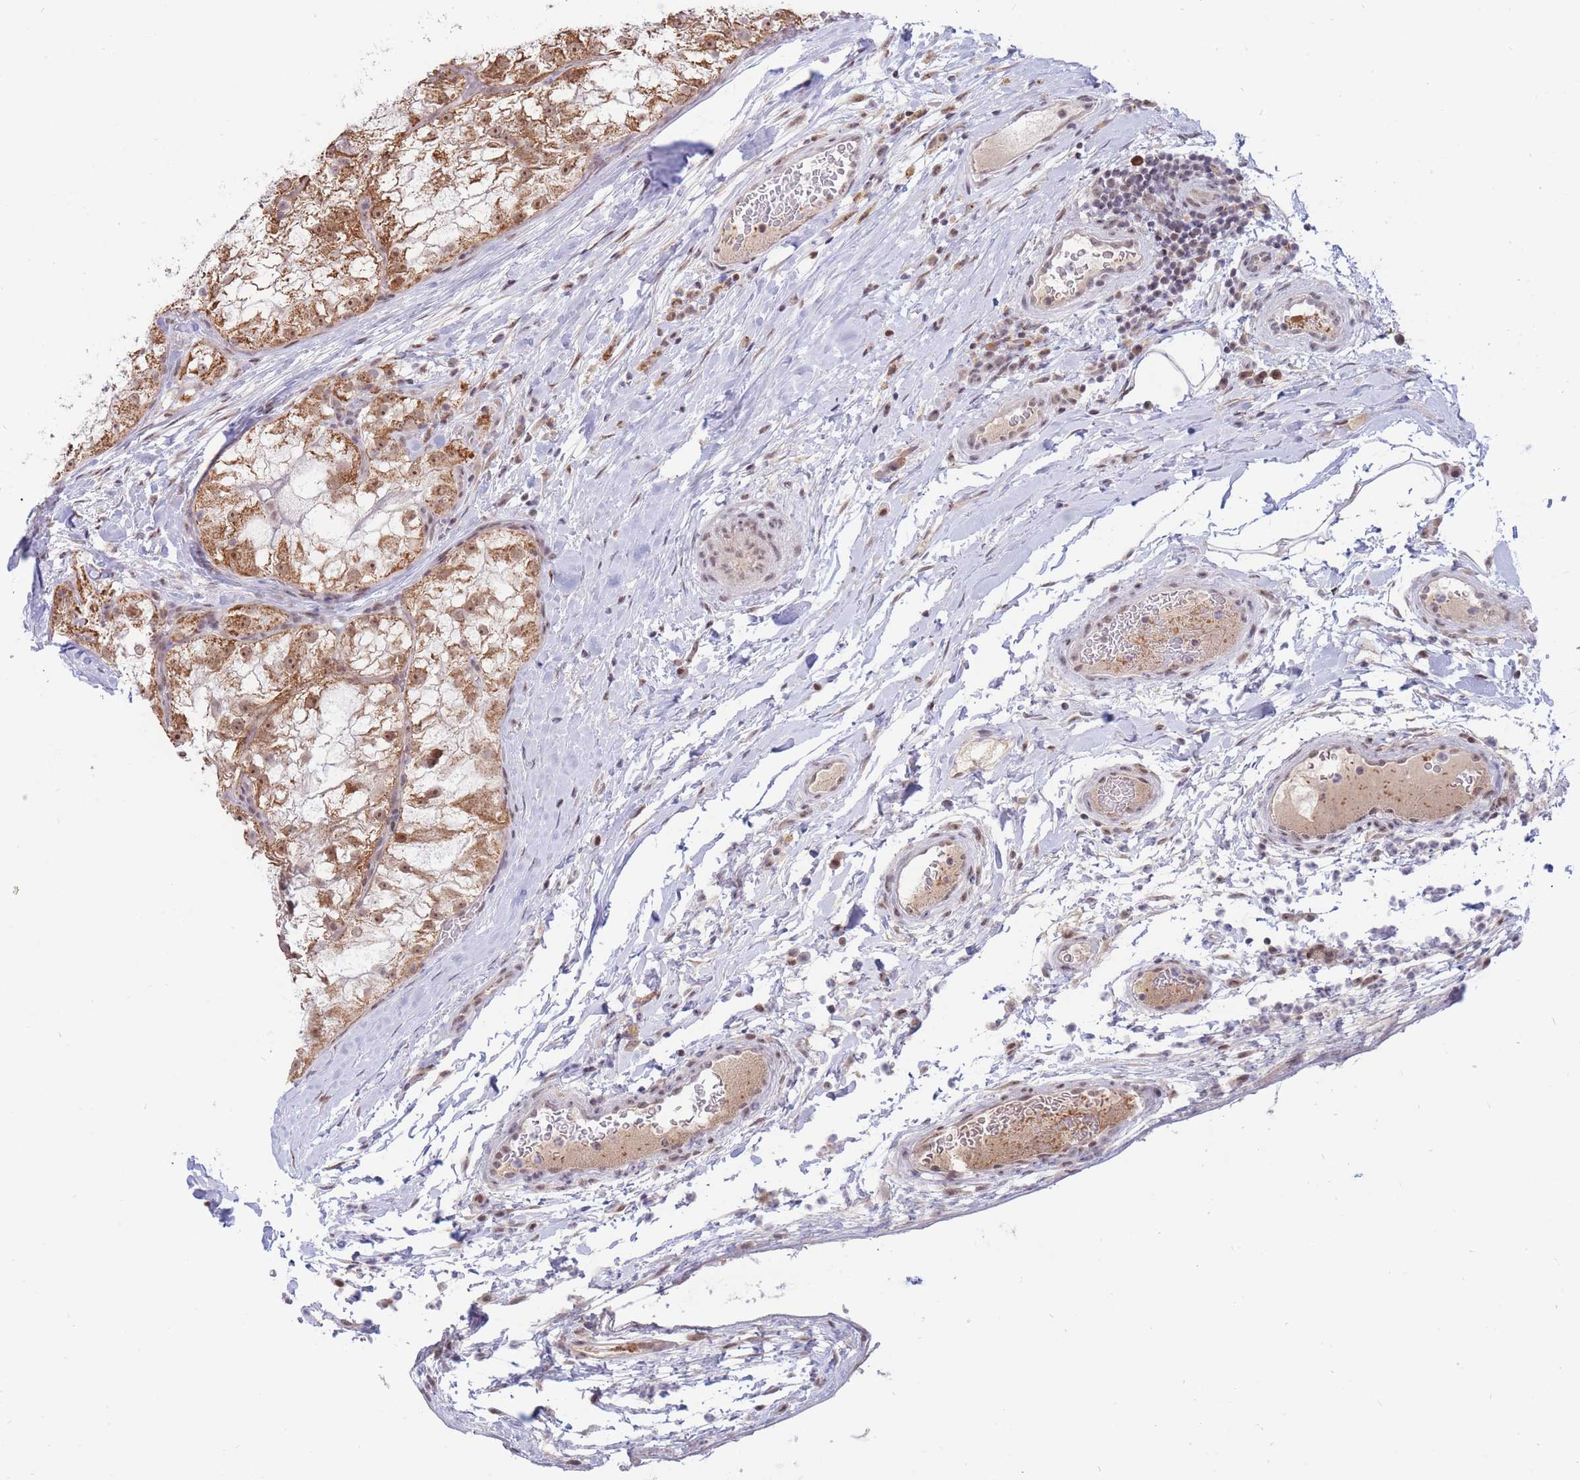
{"staining": {"intensity": "moderate", "quantity": "25%-75%", "location": "cytoplasmic/membranous,nuclear"}, "tissue": "renal cancer", "cell_type": "Tumor cells", "image_type": "cancer", "snomed": [{"axis": "morphology", "description": "Adenocarcinoma, NOS"}, {"axis": "topography", "description": "Kidney"}], "caption": "IHC (DAB (3,3'-diaminobenzidine)) staining of adenocarcinoma (renal) reveals moderate cytoplasmic/membranous and nuclear protein expression in approximately 25%-75% of tumor cells.", "gene": "TARBP2", "patient": {"sex": "female", "age": 72}}